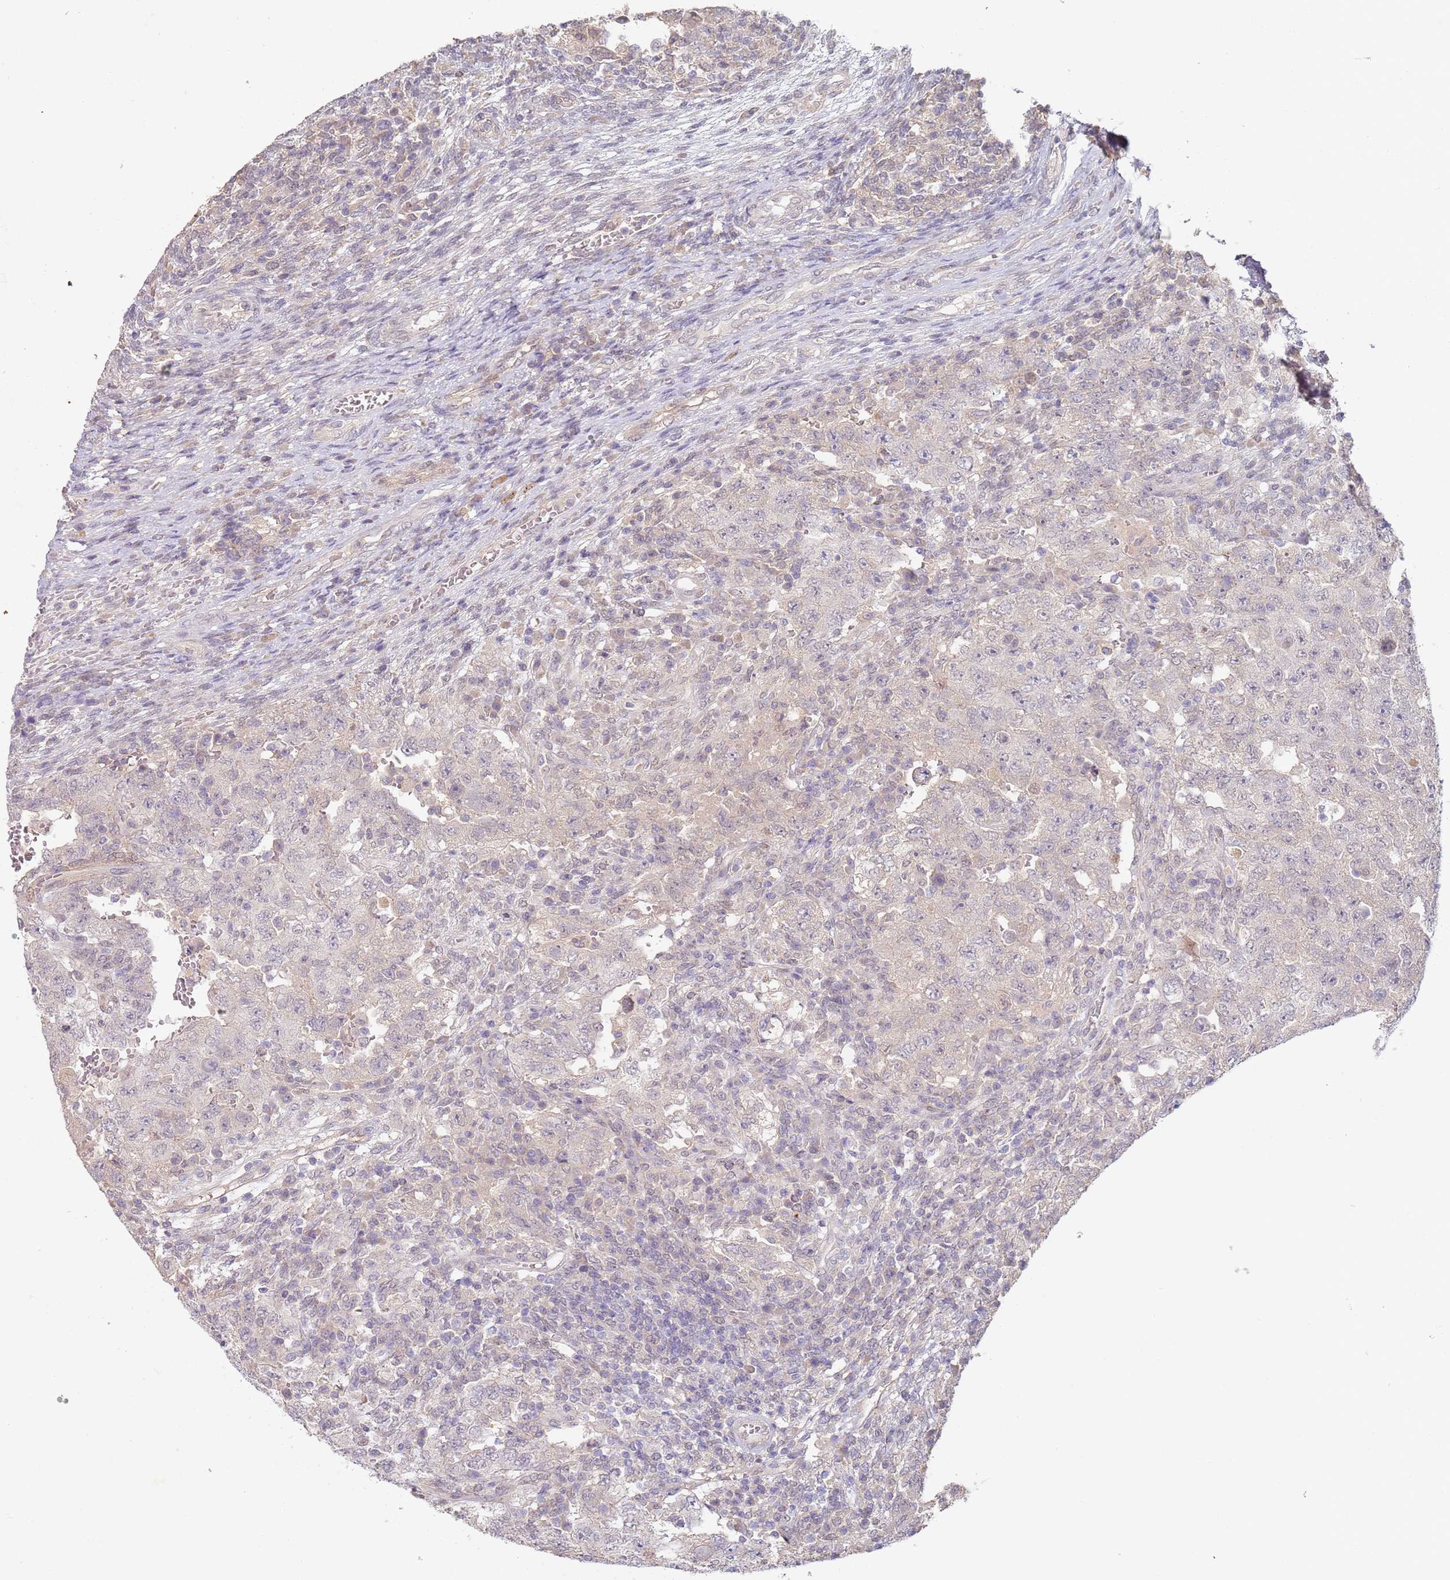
{"staining": {"intensity": "negative", "quantity": "none", "location": "none"}, "tissue": "testis cancer", "cell_type": "Tumor cells", "image_type": "cancer", "snomed": [{"axis": "morphology", "description": "Carcinoma, Embryonal, NOS"}, {"axis": "topography", "description": "Testis"}], "caption": "Immunohistochemistry (IHC) photomicrograph of human testis cancer stained for a protein (brown), which reveals no positivity in tumor cells.", "gene": "WDR93", "patient": {"sex": "male", "age": 26}}